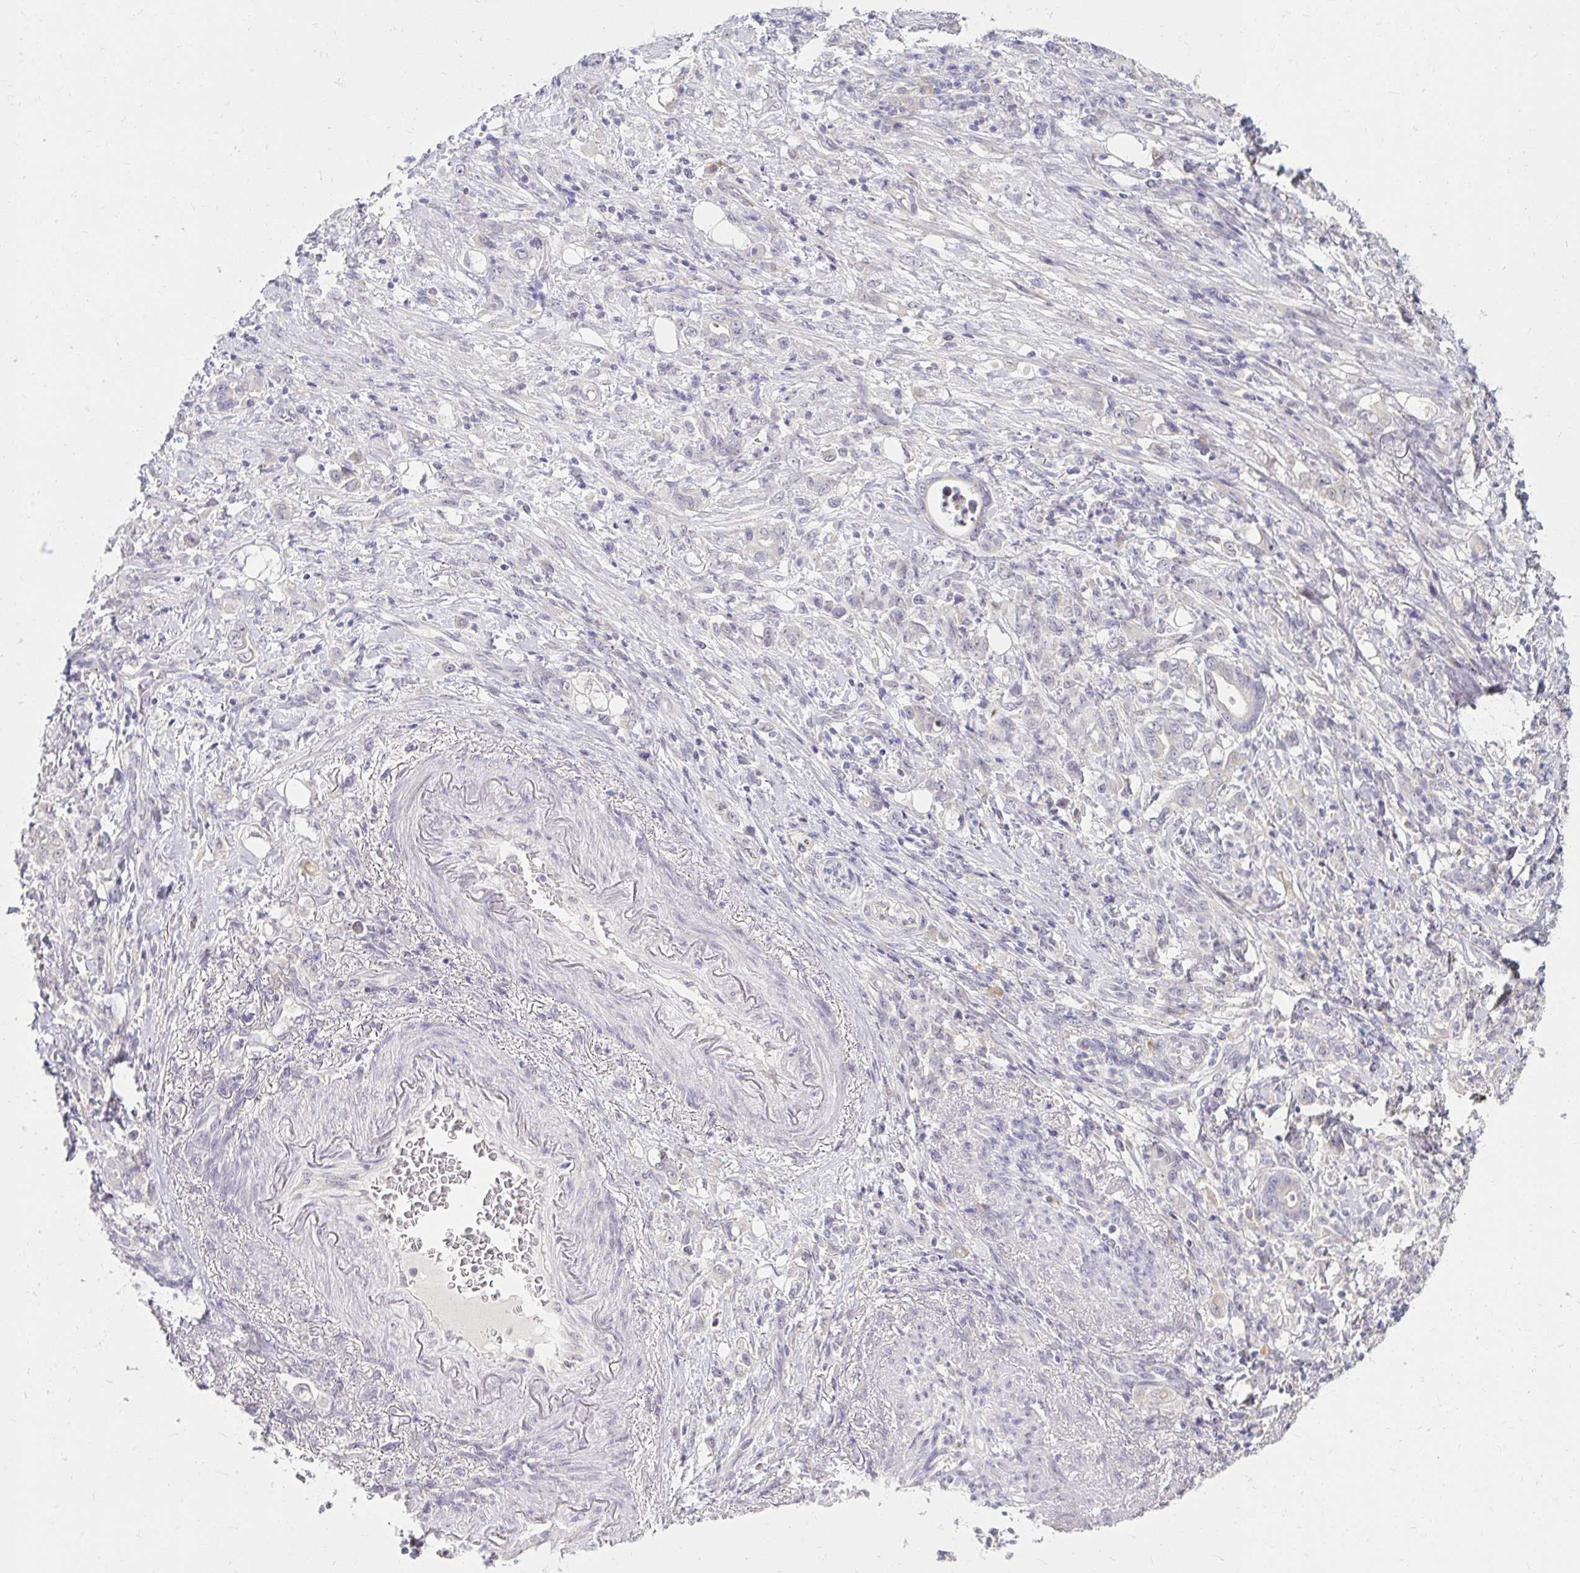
{"staining": {"intensity": "negative", "quantity": "none", "location": "none"}, "tissue": "stomach cancer", "cell_type": "Tumor cells", "image_type": "cancer", "snomed": [{"axis": "morphology", "description": "Adenocarcinoma, NOS"}, {"axis": "topography", "description": "Stomach"}], "caption": "Immunohistochemistry (IHC) of adenocarcinoma (stomach) exhibits no expression in tumor cells.", "gene": "DDN", "patient": {"sex": "female", "age": 79}}